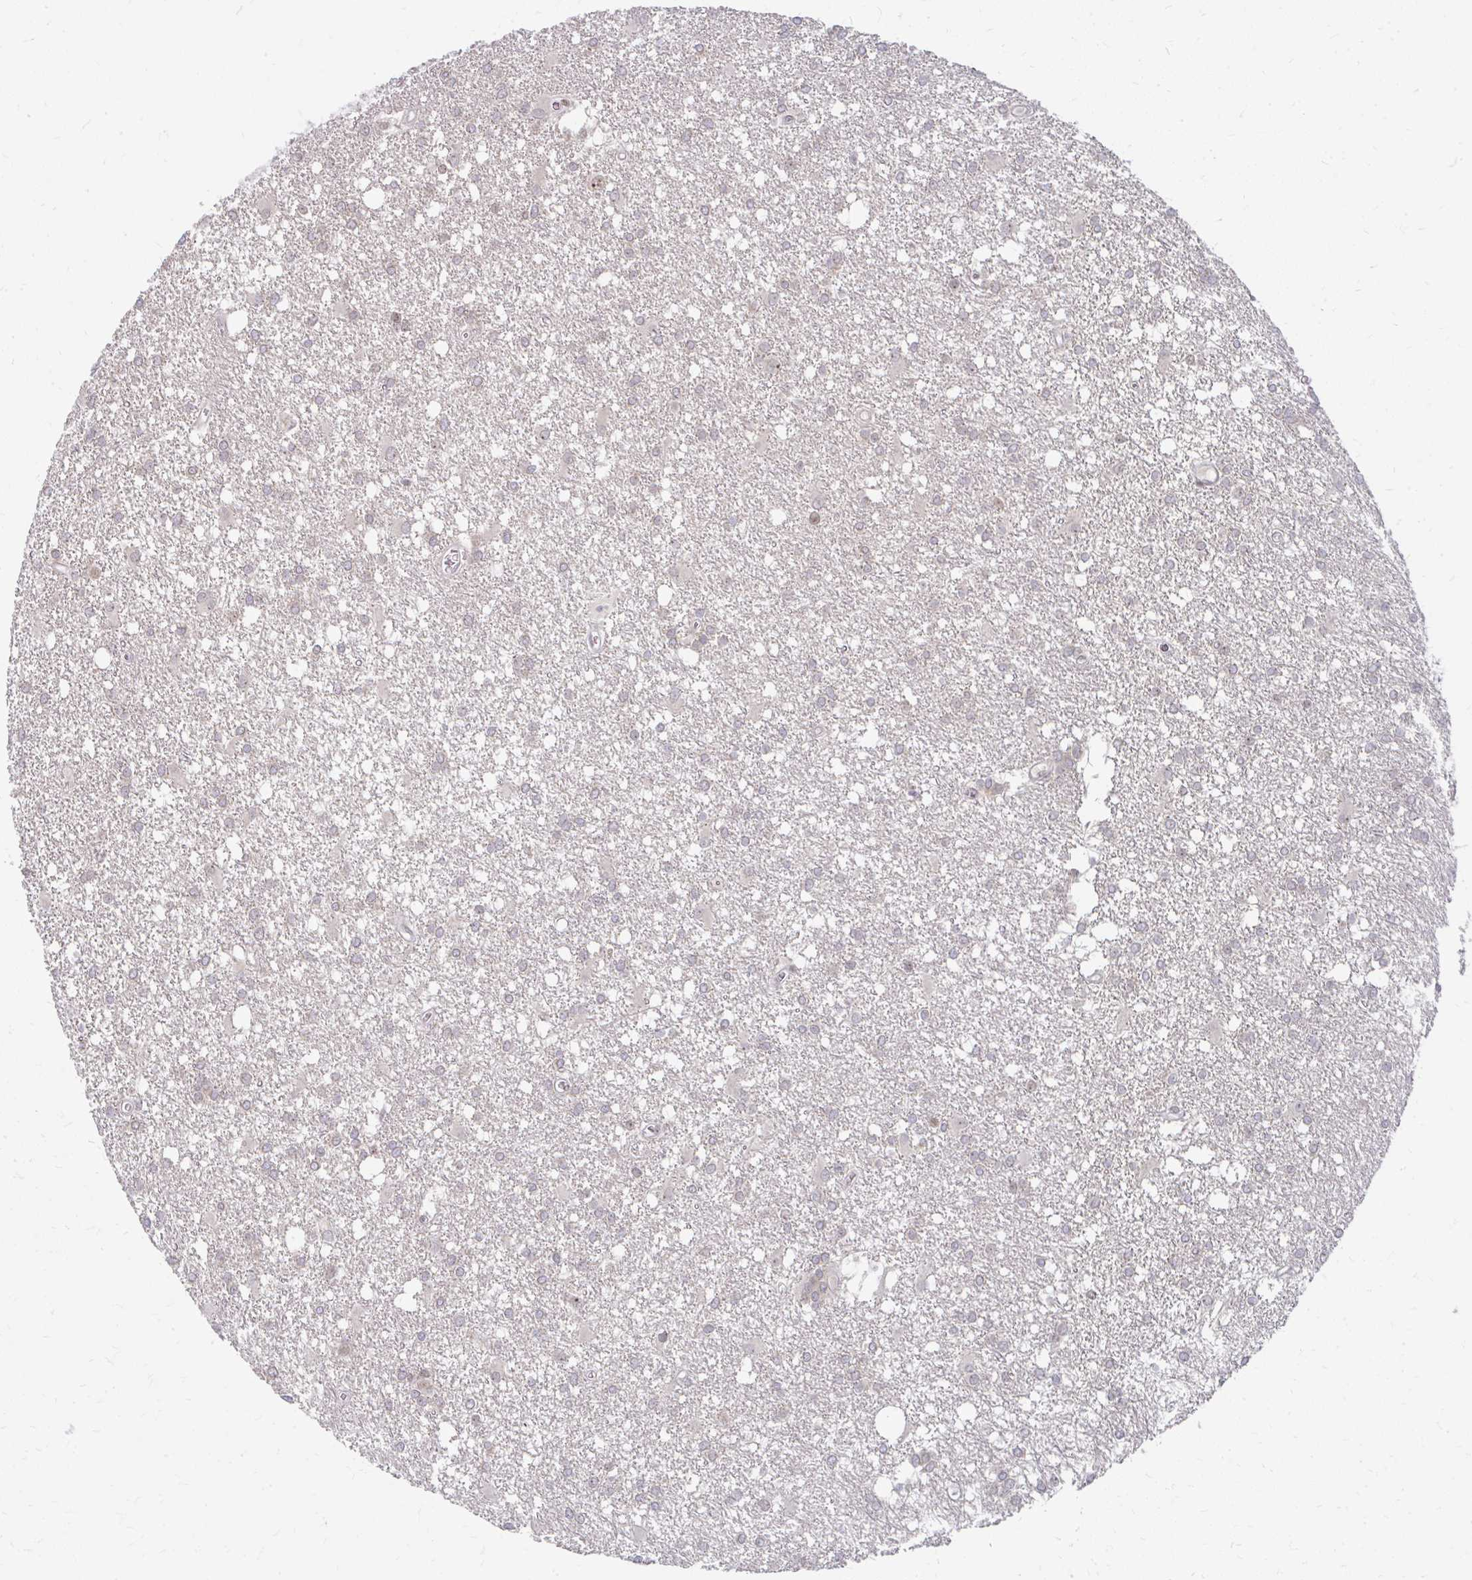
{"staining": {"intensity": "weak", "quantity": "<25%", "location": "cytoplasmic/membranous"}, "tissue": "glioma", "cell_type": "Tumor cells", "image_type": "cancer", "snomed": [{"axis": "morphology", "description": "Glioma, malignant, High grade"}, {"axis": "topography", "description": "Brain"}], "caption": "The histopathology image demonstrates no significant staining in tumor cells of glioma.", "gene": "GTF2H1", "patient": {"sex": "male", "age": 48}}